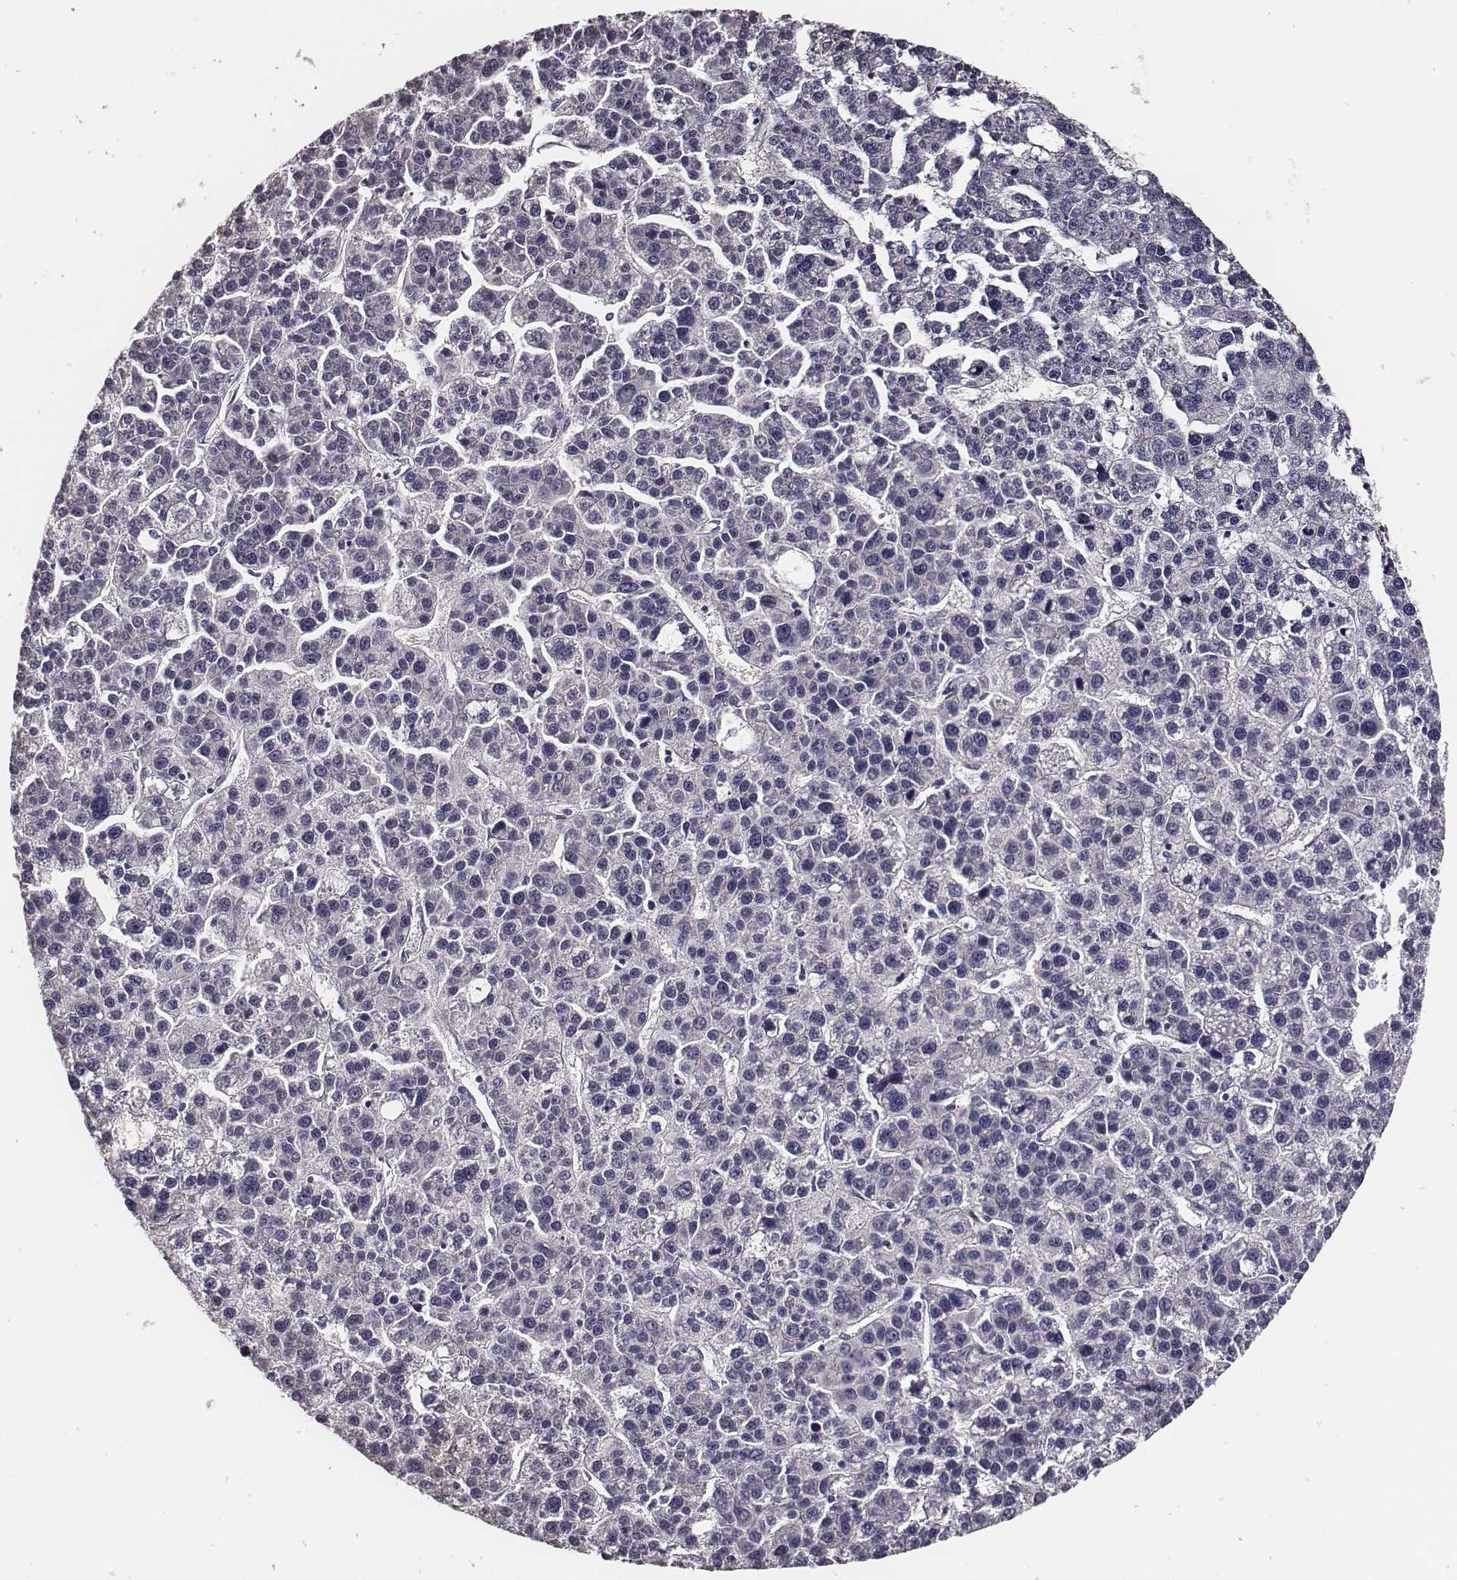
{"staining": {"intensity": "negative", "quantity": "none", "location": "none"}, "tissue": "liver cancer", "cell_type": "Tumor cells", "image_type": "cancer", "snomed": [{"axis": "morphology", "description": "Carcinoma, Hepatocellular, NOS"}, {"axis": "topography", "description": "Liver"}], "caption": "This image is of hepatocellular carcinoma (liver) stained with IHC to label a protein in brown with the nuclei are counter-stained blue. There is no staining in tumor cells.", "gene": "AADAT", "patient": {"sex": "female", "age": 58}}